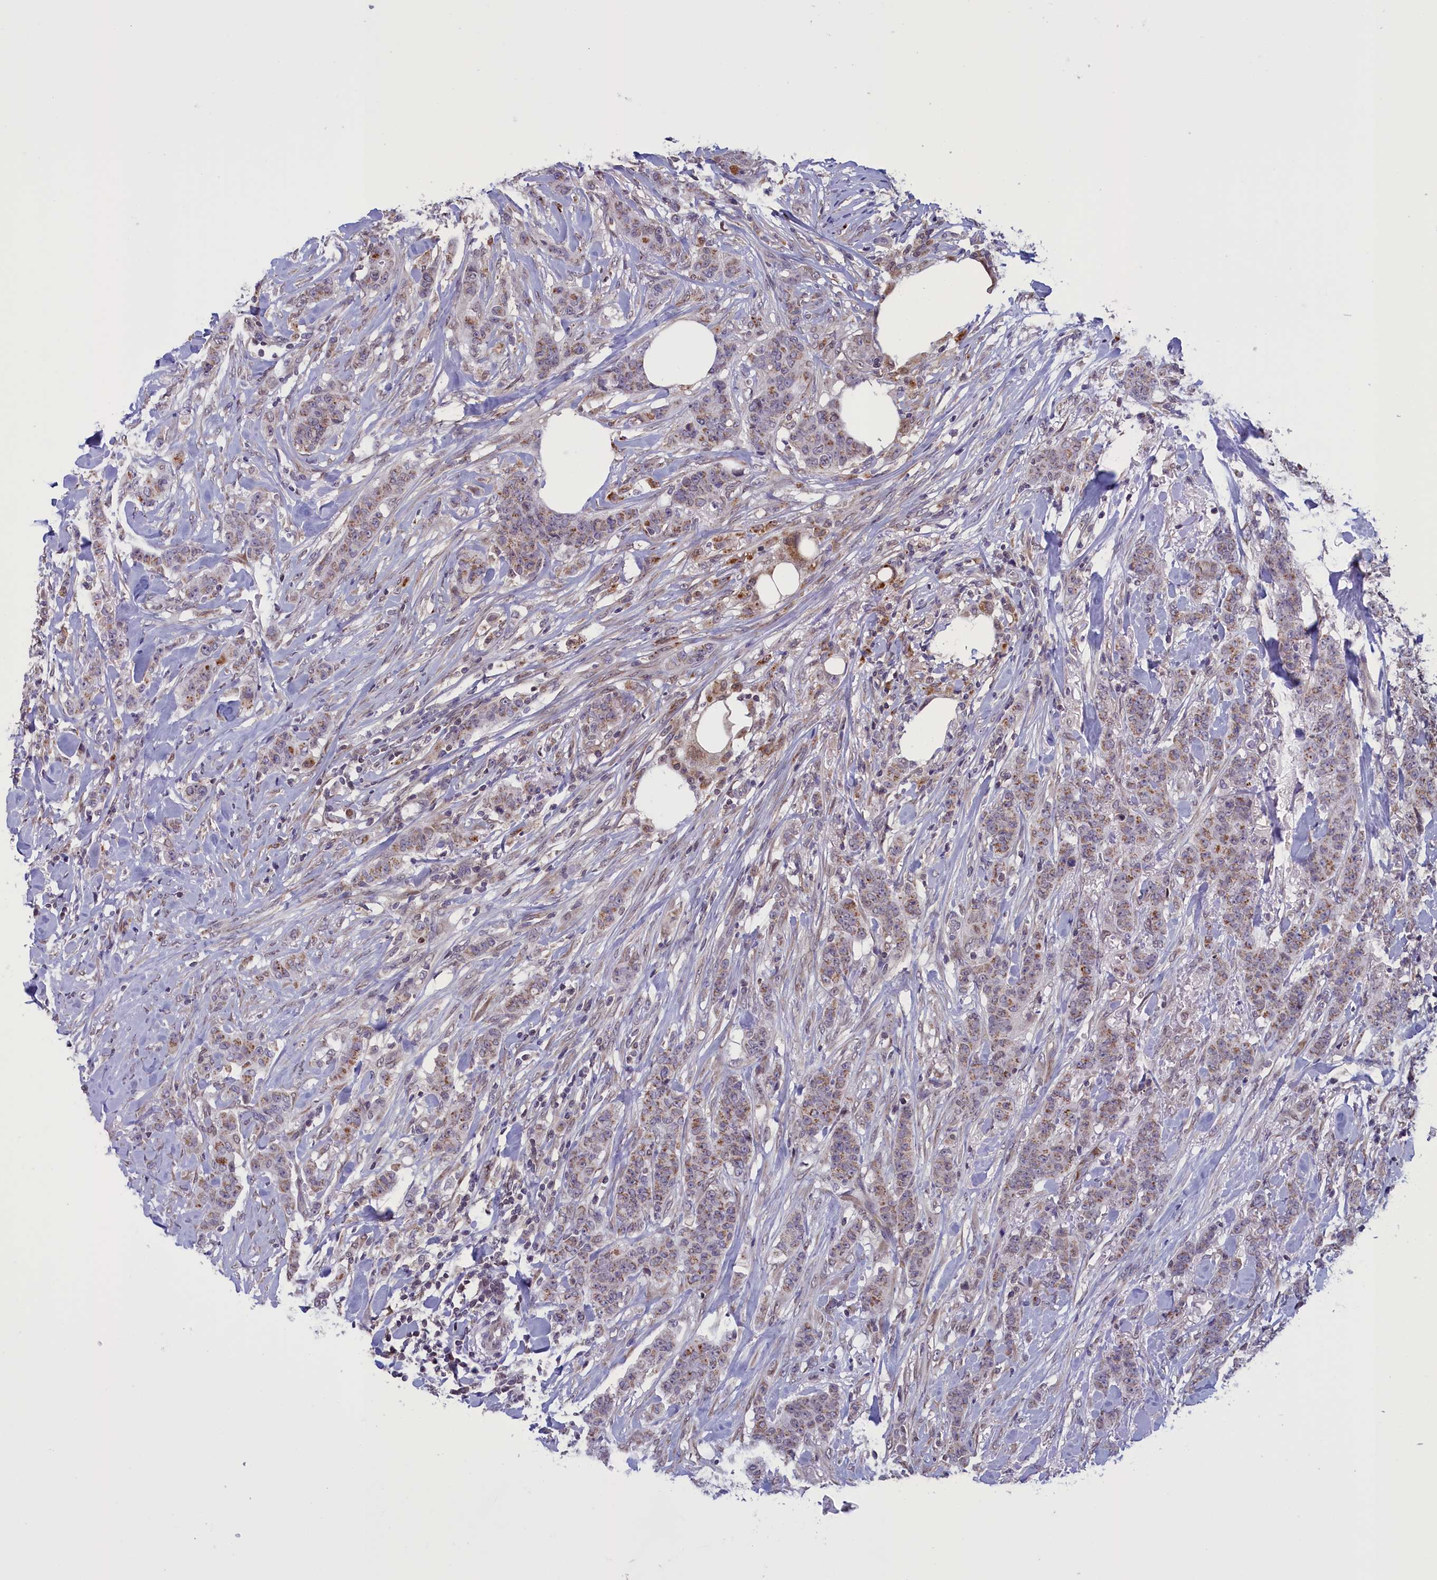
{"staining": {"intensity": "moderate", "quantity": ">75%", "location": "cytoplasmic/membranous"}, "tissue": "breast cancer", "cell_type": "Tumor cells", "image_type": "cancer", "snomed": [{"axis": "morphology", "description": "Duct carcinoma"}, {"axis": "topography", "description": "Breast"}], "caption": "Tumor cells reveal medium levels of moderate cytoplasmic/membranous staining in about >75% of cells in intraductal carcinoma (breast). (IHC, brightfield microscopy, high magnification).", "gene": "PARS2", "patient": {"sex": "female", "age": 40}}